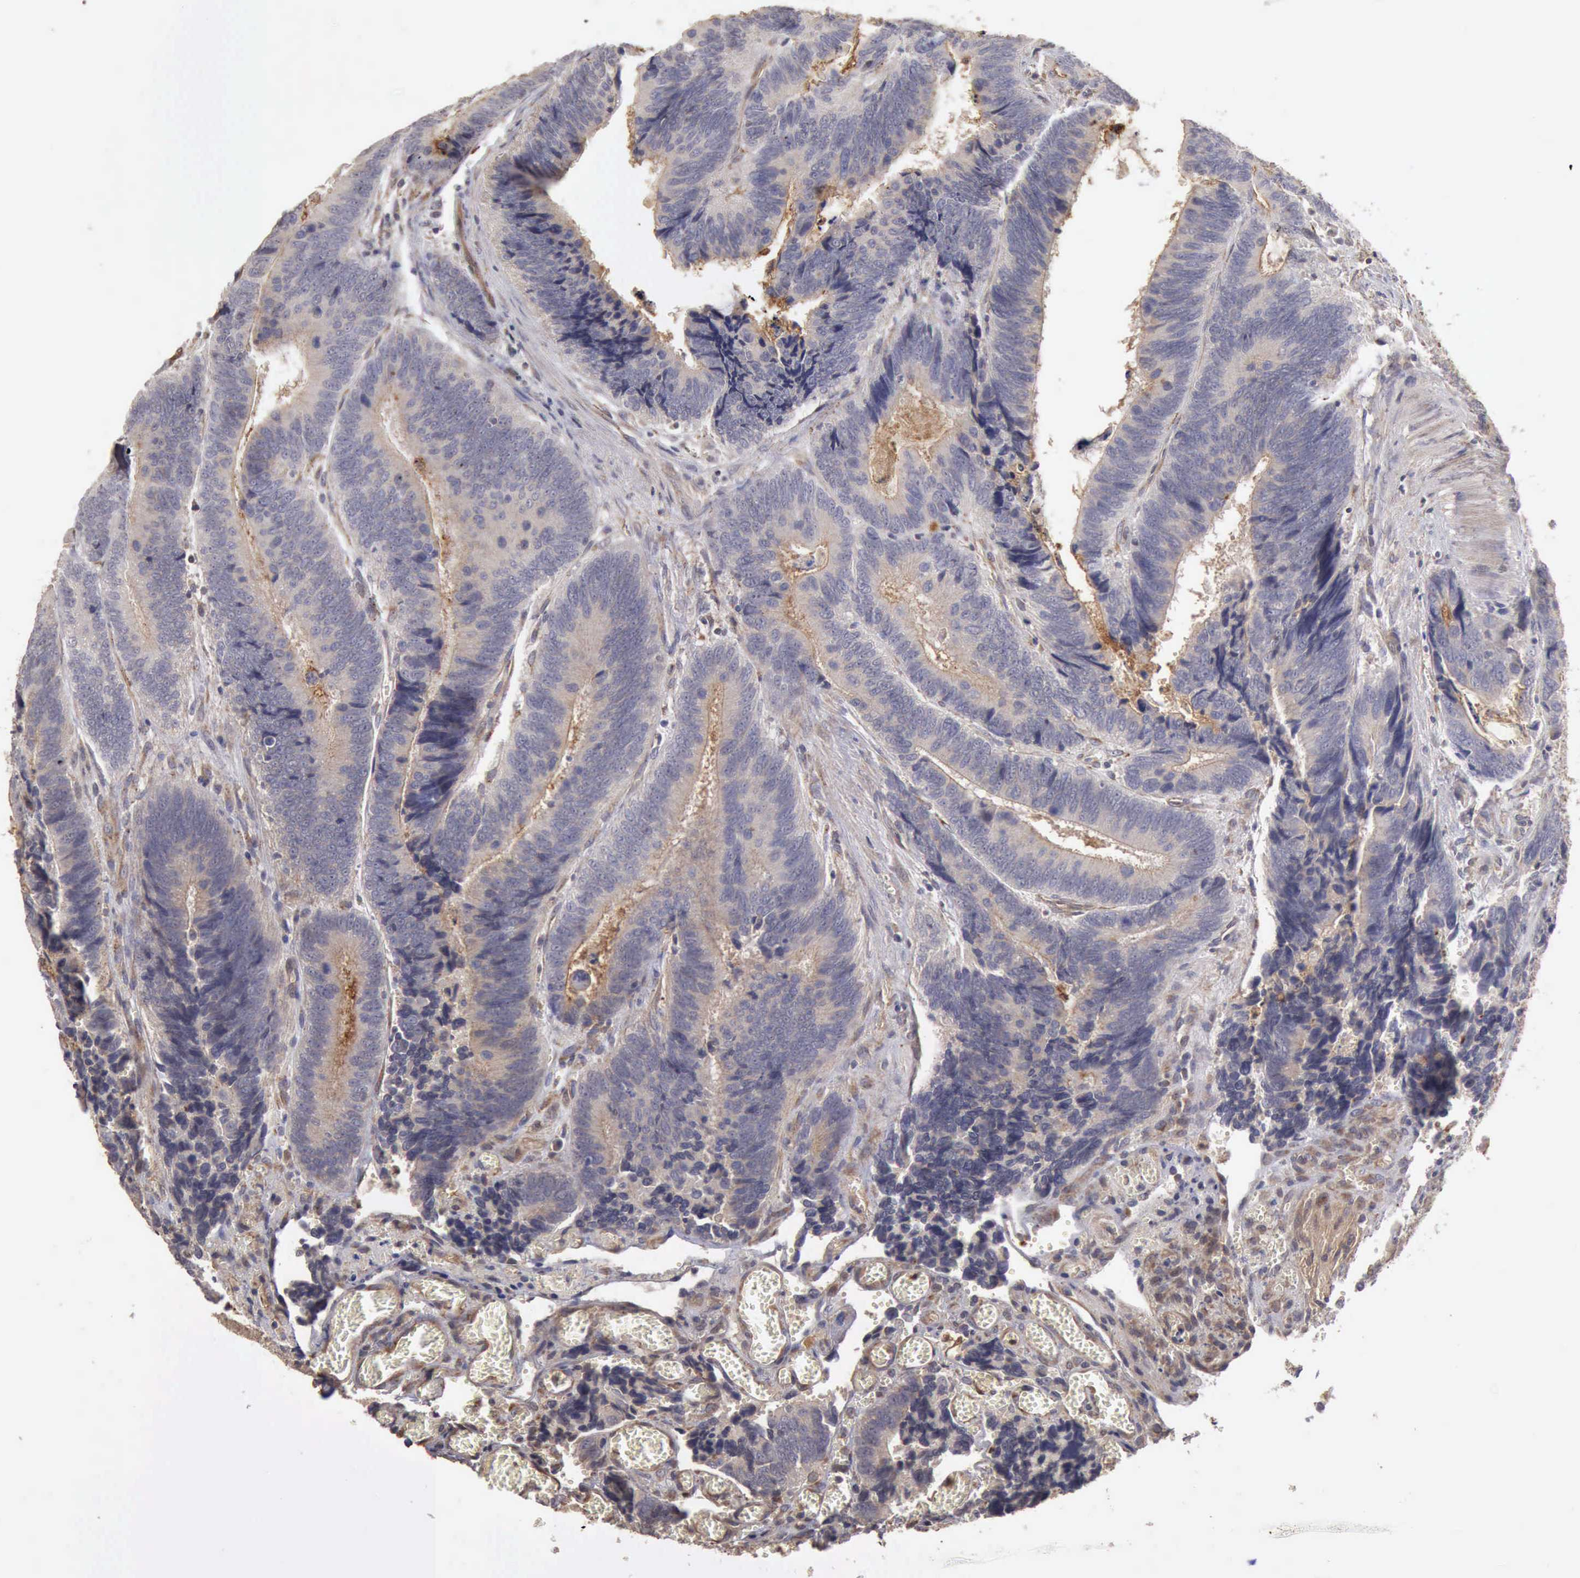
{"staining": {"intensity": "negative", "quantity": "none", "location": "none"}, "tissue": "colorectal cancer", "cell_type": "Tumor cells", "image_type": "cancer", "snomed": [{"axis": "morphology", "description": "Adenocarcinoma, NOS"}, {"axis": "topography", "description": "Colon"}], "caption": "High power microscopy image of an IHC histopathology image of colorectal cancer (adenocarcinoma), revealing no significant expression in tumor cells.", "gene": "BMX", "patient": {"sex": "male", "age": 72}}